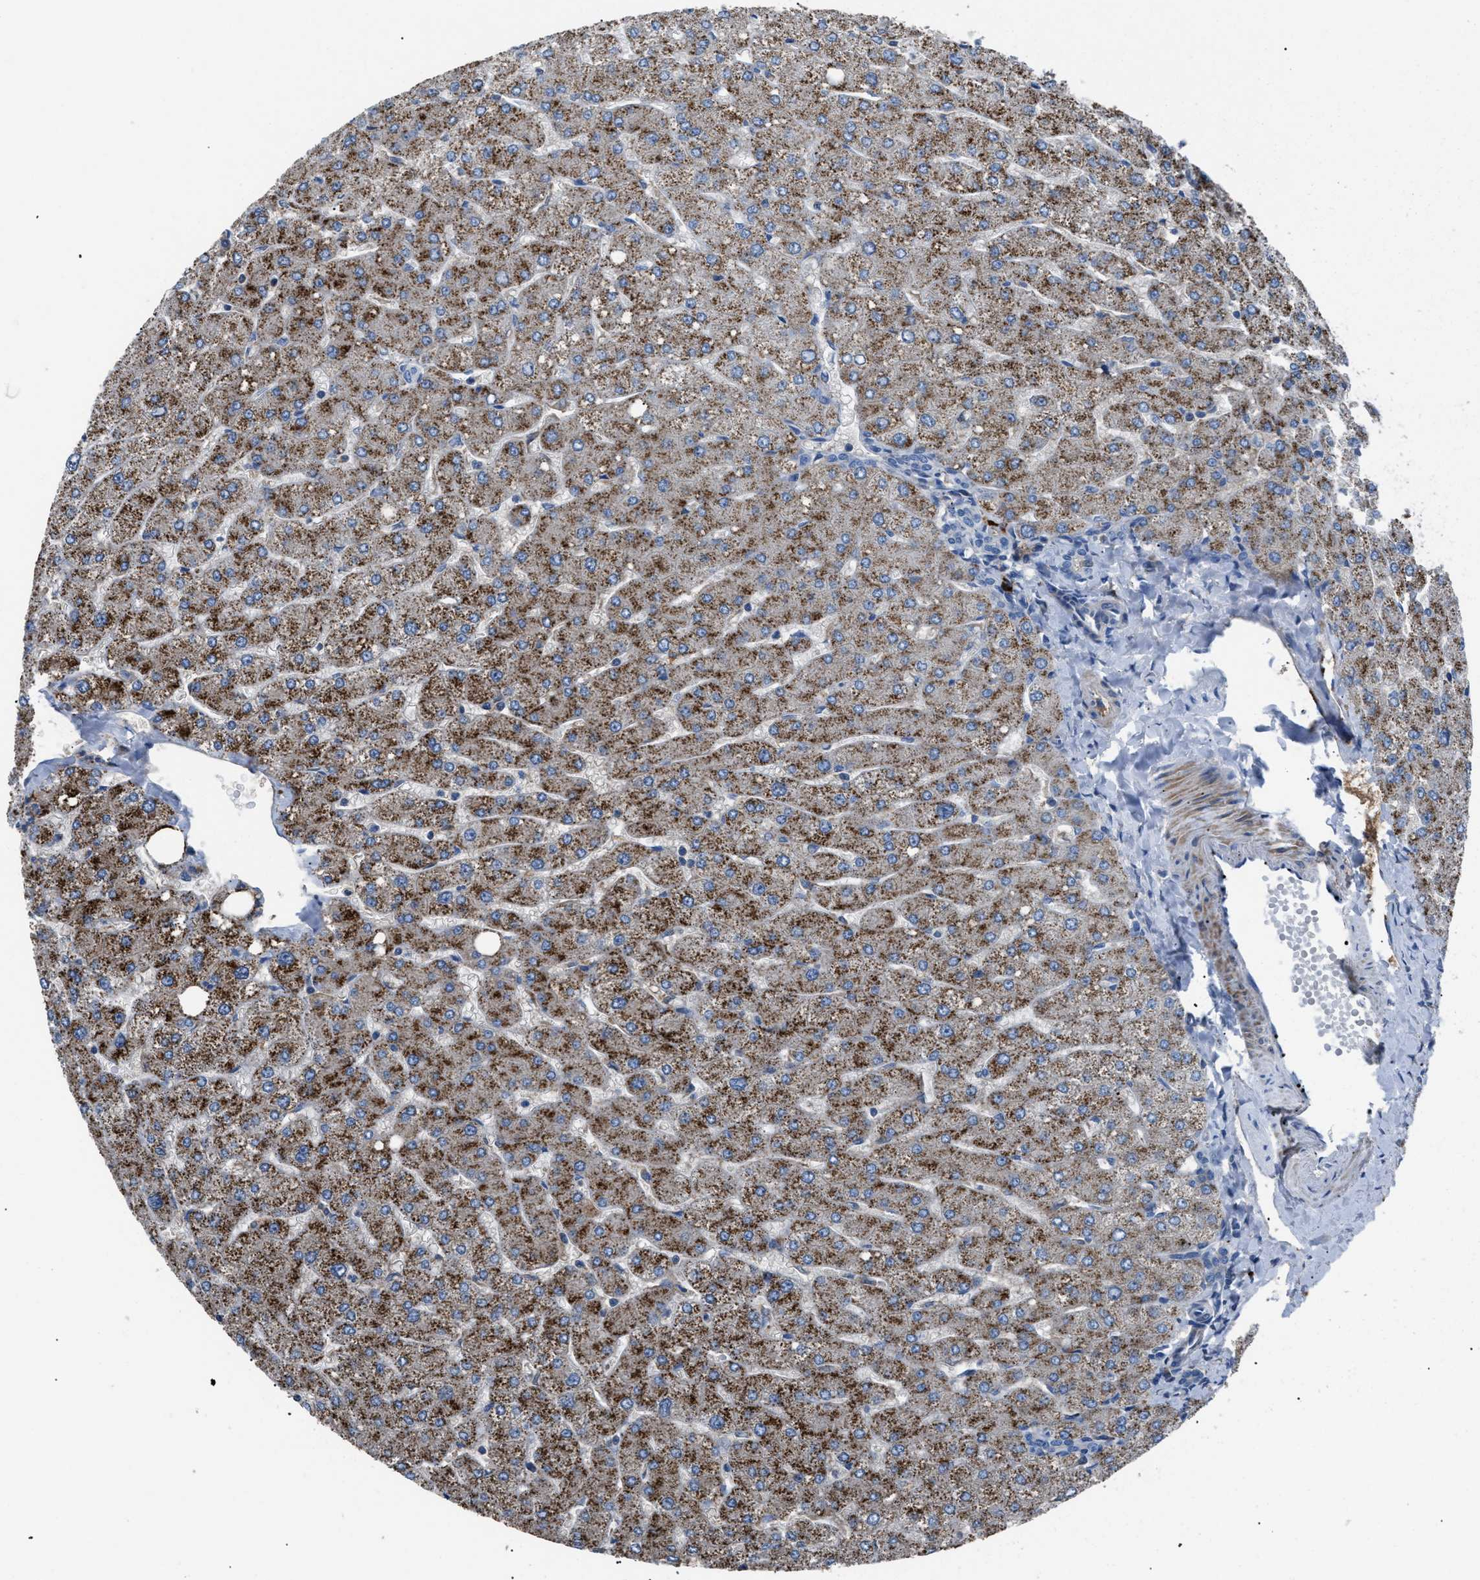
{"staining": {"intensity": "negative", "quantity": "none", "location": "none"}, "tissue": "liver", "cell_type": "Cholangiocytes", "image_type": "normal", "snomed": [{"axis": "morphology", "description": "Normal tissue, NOS"}, {"axis": "topography", "description": "Liver"}], "caption": "IHC histopathology image of benign liver: liver stained with DAB (3,3'-diaminobenzidine) demonstrates no significant protein expression in cholangiocytes.", "gene": "SGCZ", "patient": {"sex": "male", "age": 55}}